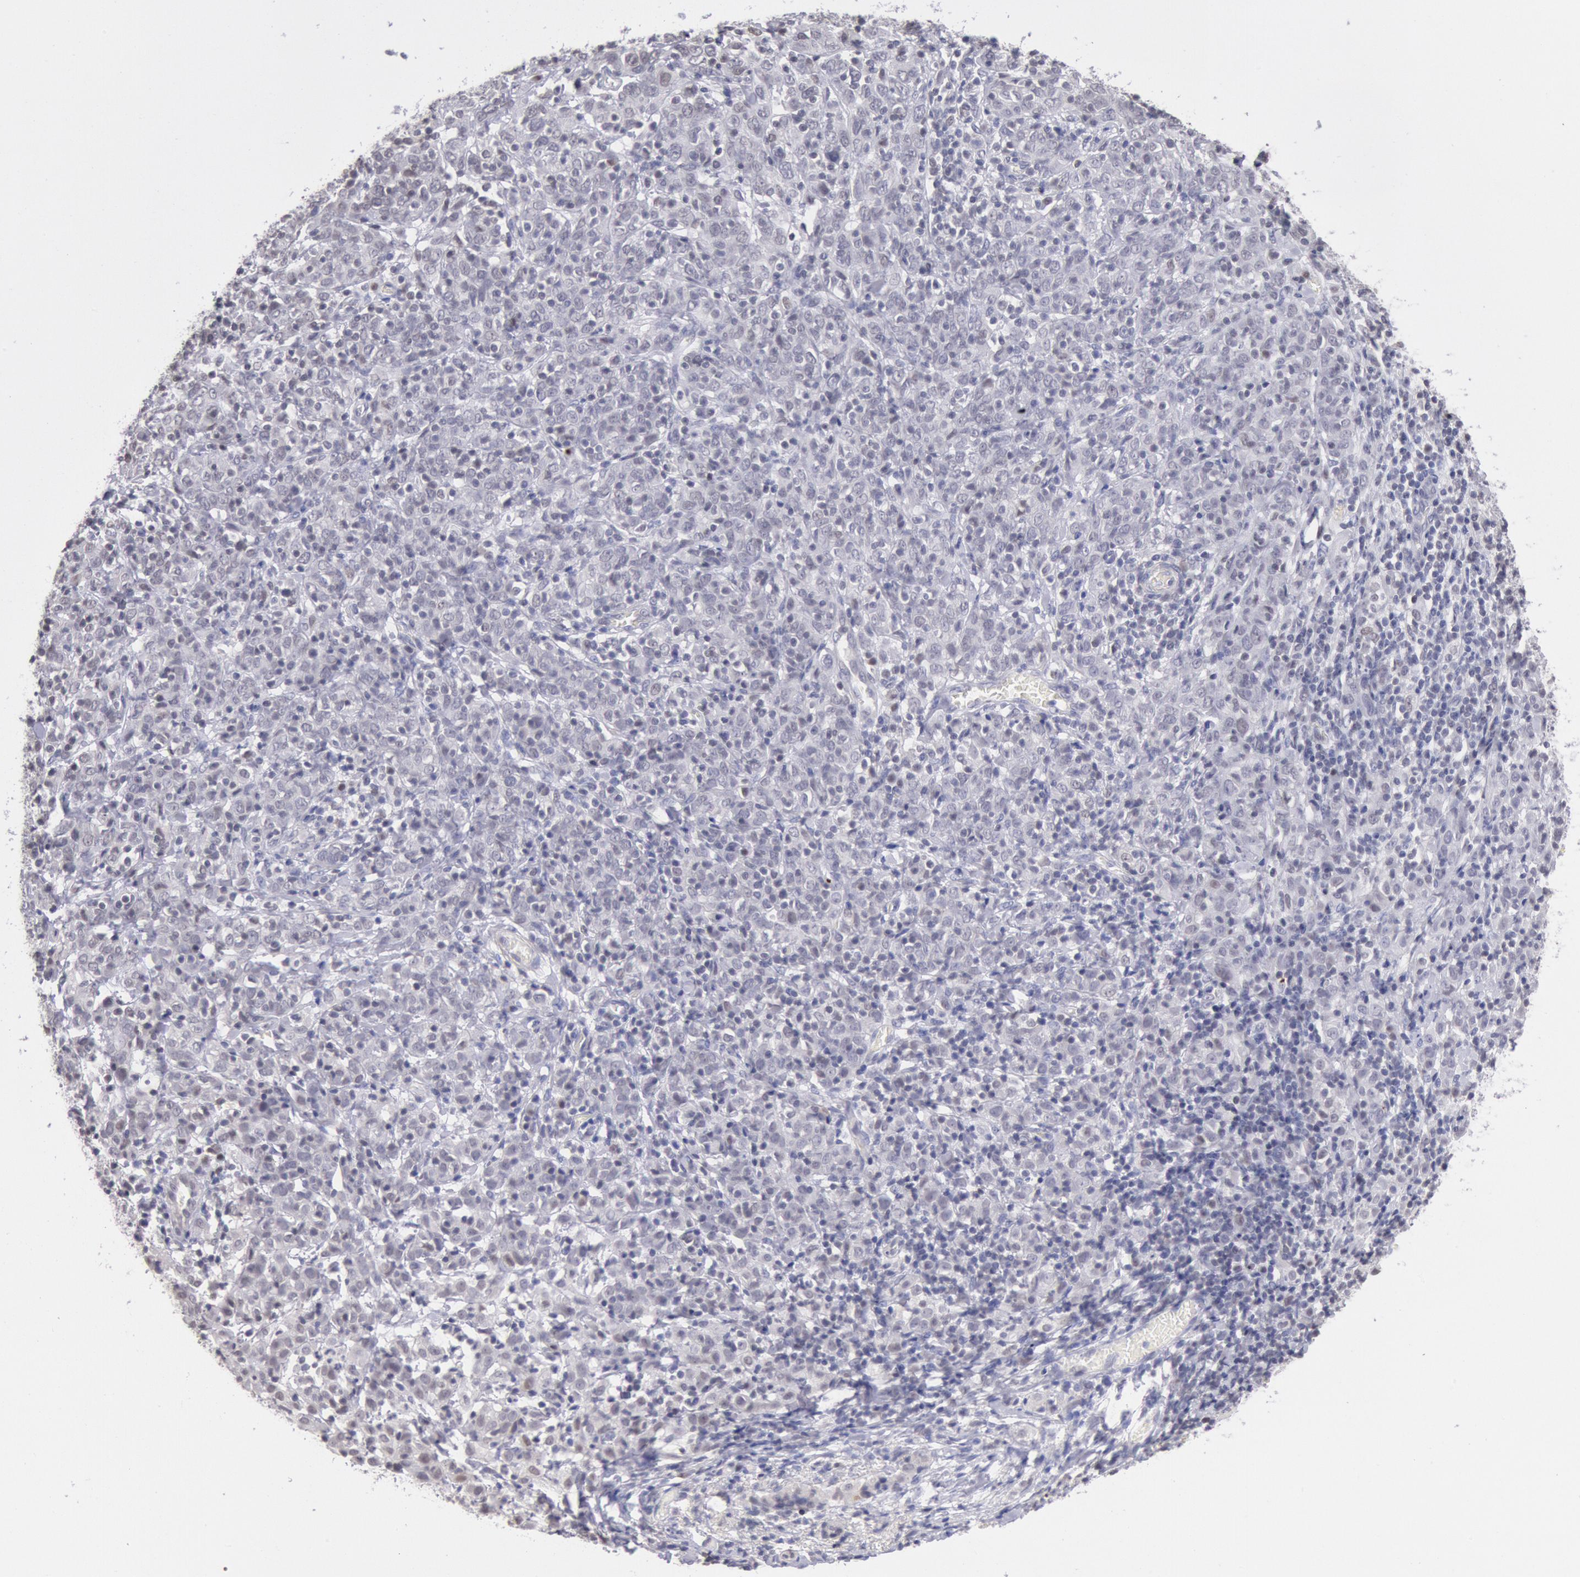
{"staining": {"intensity": "negative", "quantity": "none", "location": "none"}, "tissue": "cervical cancer", "cell_type": "Tumor cells", "image_type": "cancer", "snomed": [{"axis": "morphology", "description": "Normal tissue, NOS"}, {"axis": "morphology", "description": "Squamous cell carcinoma, NOS"}, {"axis": "topography", "description": "Cervix"}], "caption": "Cervical cancer was stained to show a protein in brown. There is no significant positivity in tumor cells. (Brightfield microscopy of DAB immunohistochemistry (IHC) at high magnification).", "gene": "MYH7", "patient": {"sex": "female", "age": 67}}